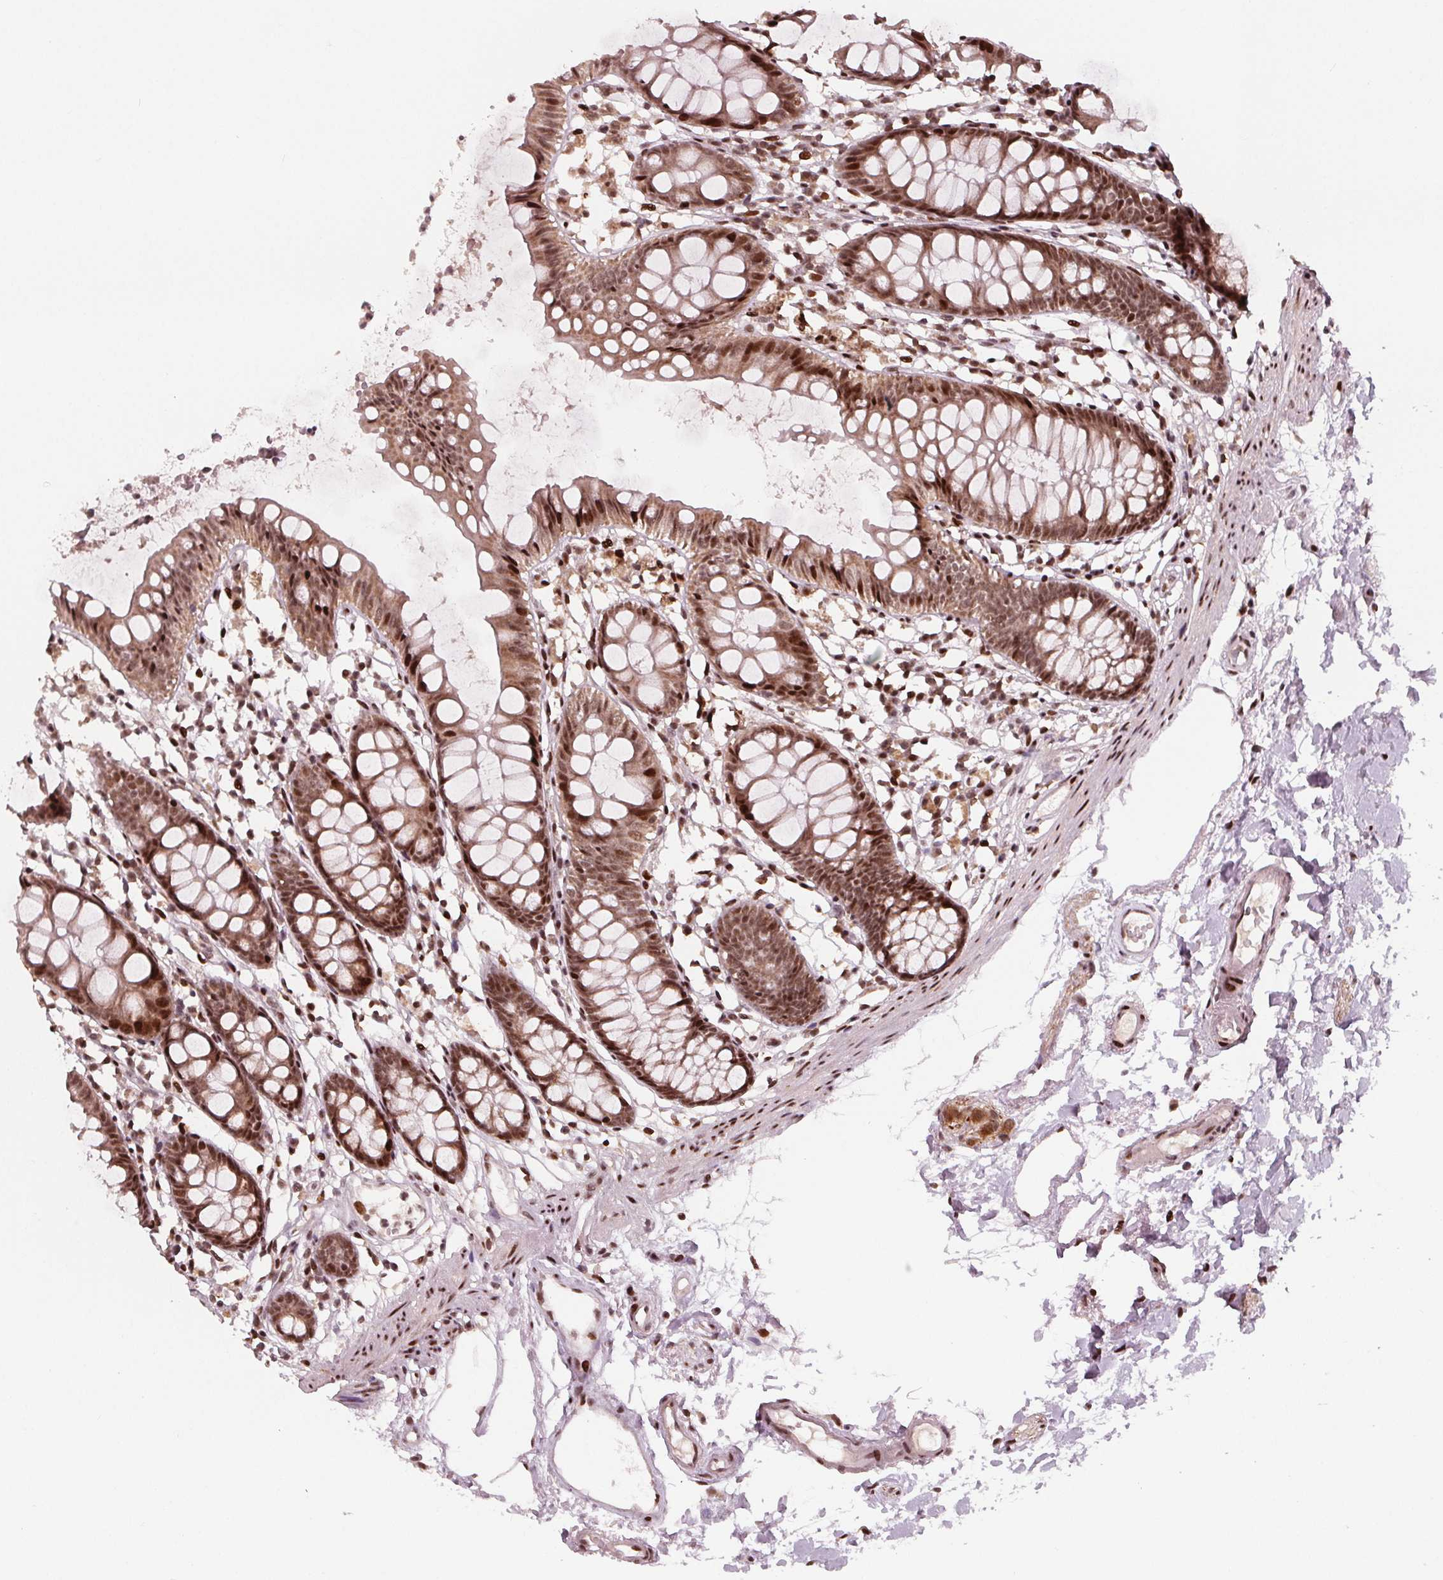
{"staining": {"intensity": "moderate", "quantity": ">75%", "location": "nuclear"}, "tissue": "colon", "cell_type": "Endothelial cells", "image_type": "normal", "snomed": [{"axis": "morphology", "description": "Normal tissue, NOS"}, {"axis": "topography", "description": "Colon"}], "caption": "IHC of normal colon displays medium levels of moderate nuclear expression in about >75% of endothelial cells.", "gene": "SNRNP35", "patient": {"sex": "female", "age": 84}}